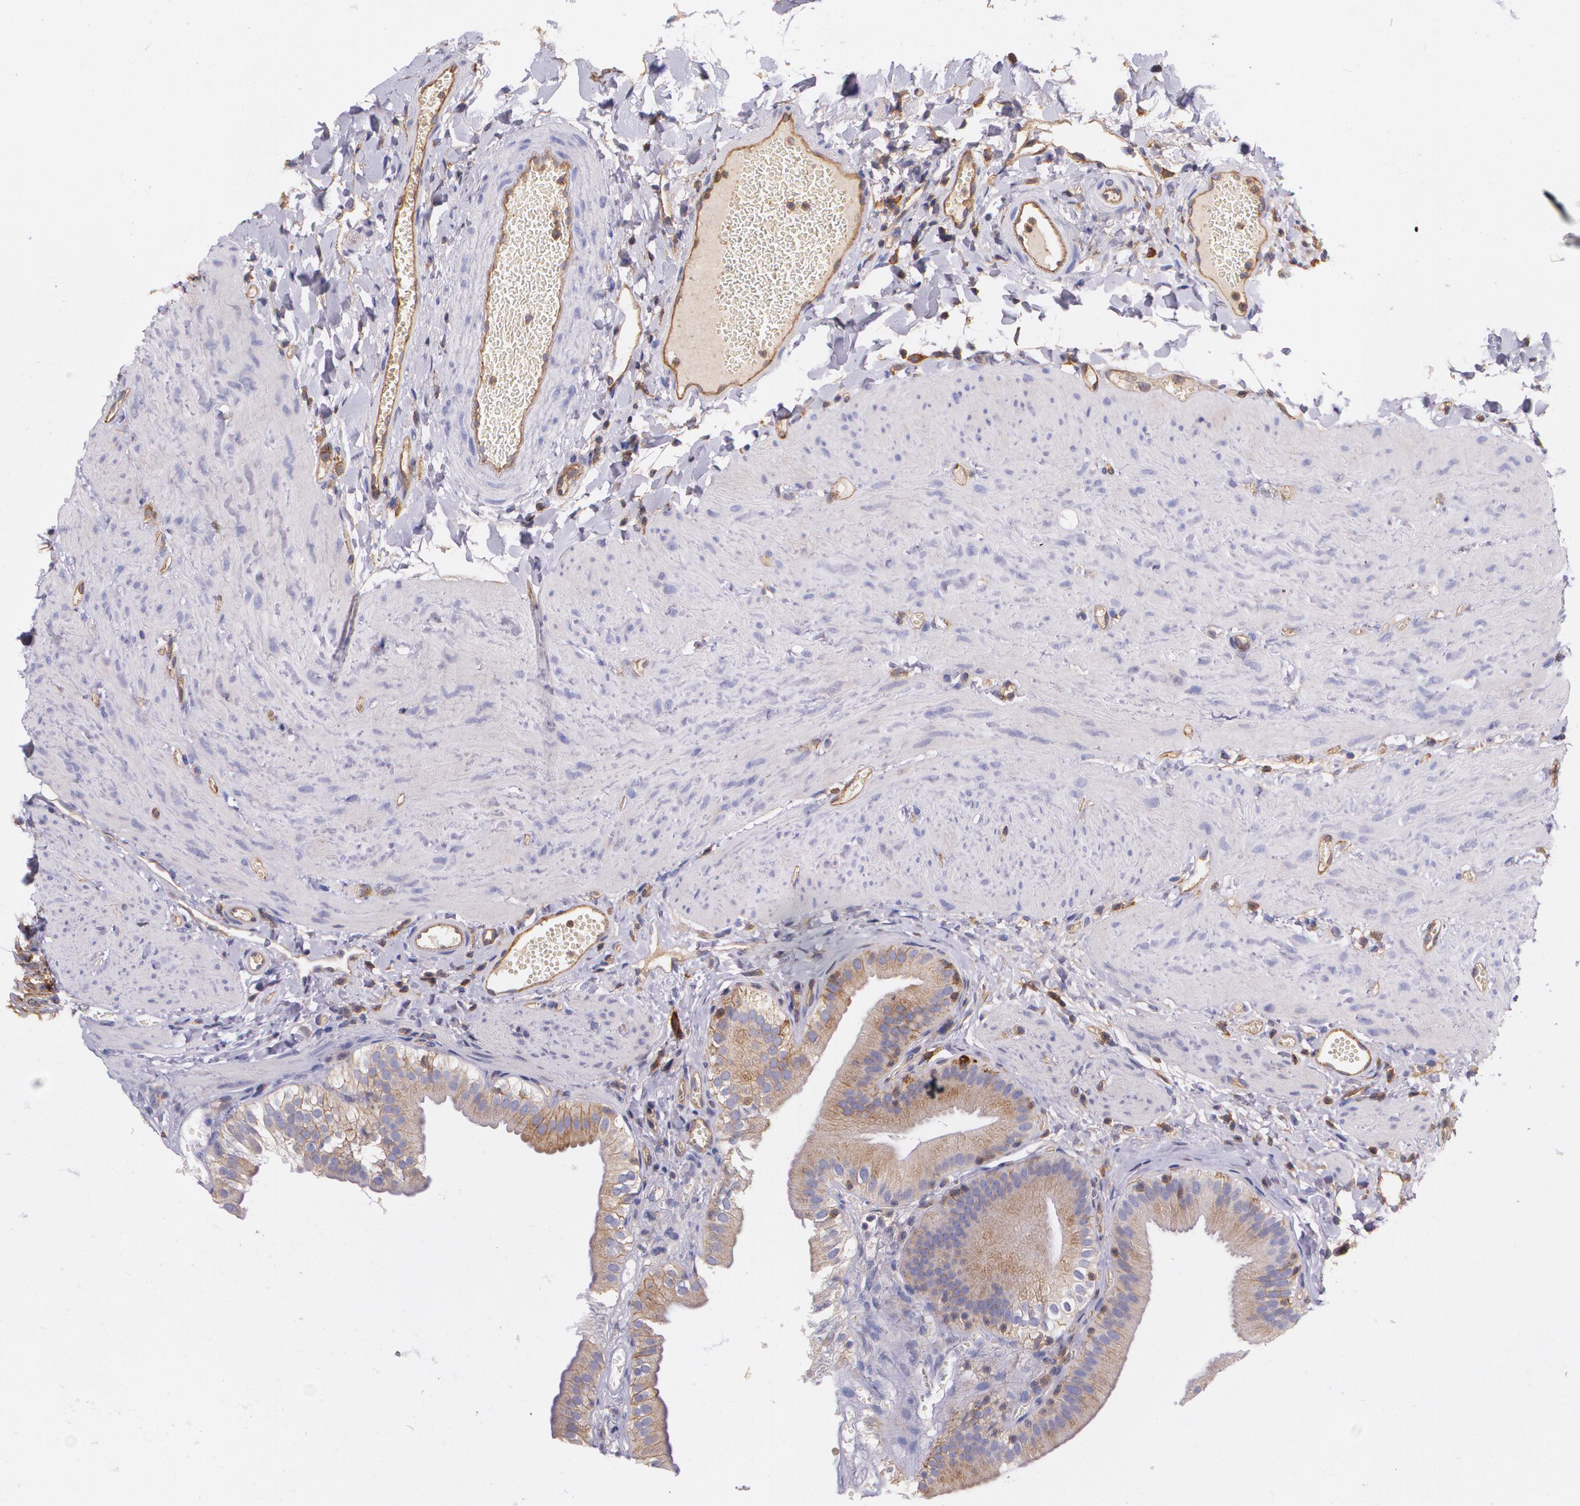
{"staining": {"intensity": "weak", "quantity": ">75%", "location": "cytoplasmic/membranous"}, "tissue": "gallbladder", "cell_type": "Glandular cells", "image_type": "normal", "snomed": [{"axis": "morphology", "description": "Normal tissue, NOS"}, {"axis": "topography", "description": "Gallbladder"}], "caption": "This image reveals immunohistochemistry (IHC) staining of normal gallbladder, with low weak cytoplasmic/membranous positivity in approximately >75% of glandular cells.", "gene": "B2M", "patient": {"sex": "female", "age": 24}}